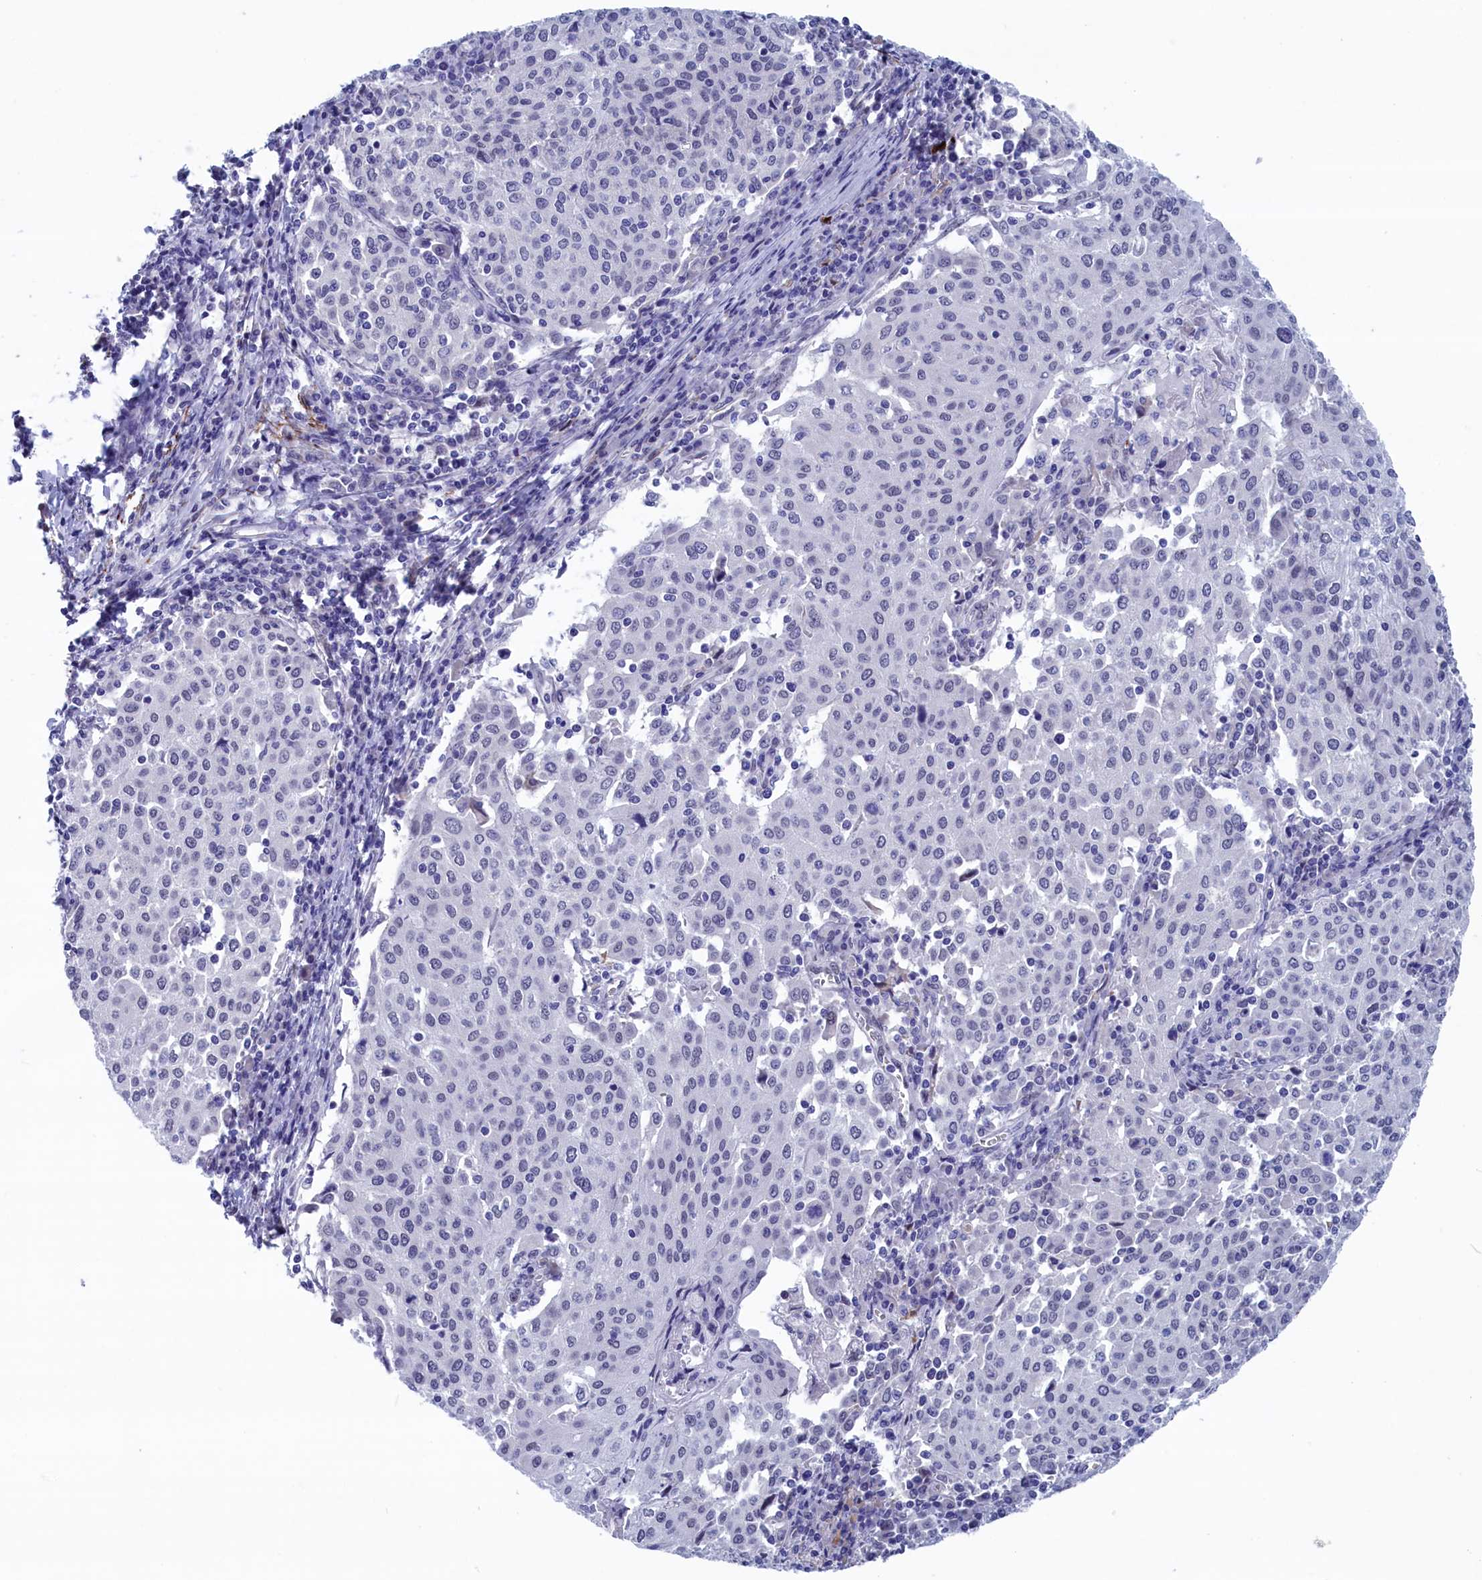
{"staining": {"intensity": "negative", "quantity": "none", "location": "none"}, "tissue": "cervical cancer", "cell_type": "Tumor cells", "image_type": "cancer", "snomed": [{"axis": "morphology", "description": "Squamous cell carcinoma, NOS"}, {"axis": "topography", "description": "Cervix"}], "caption": "High magnification brightfield microscopy of cervical squamous cell carcinoma stained with DAB (3,3'-diaminobenzidine) (brown) and counterstained with hematoxylin (blue): tumor cells show no significant expression.", "gene": "WDR83", "patient": {"sex": "female", "age": 46}}